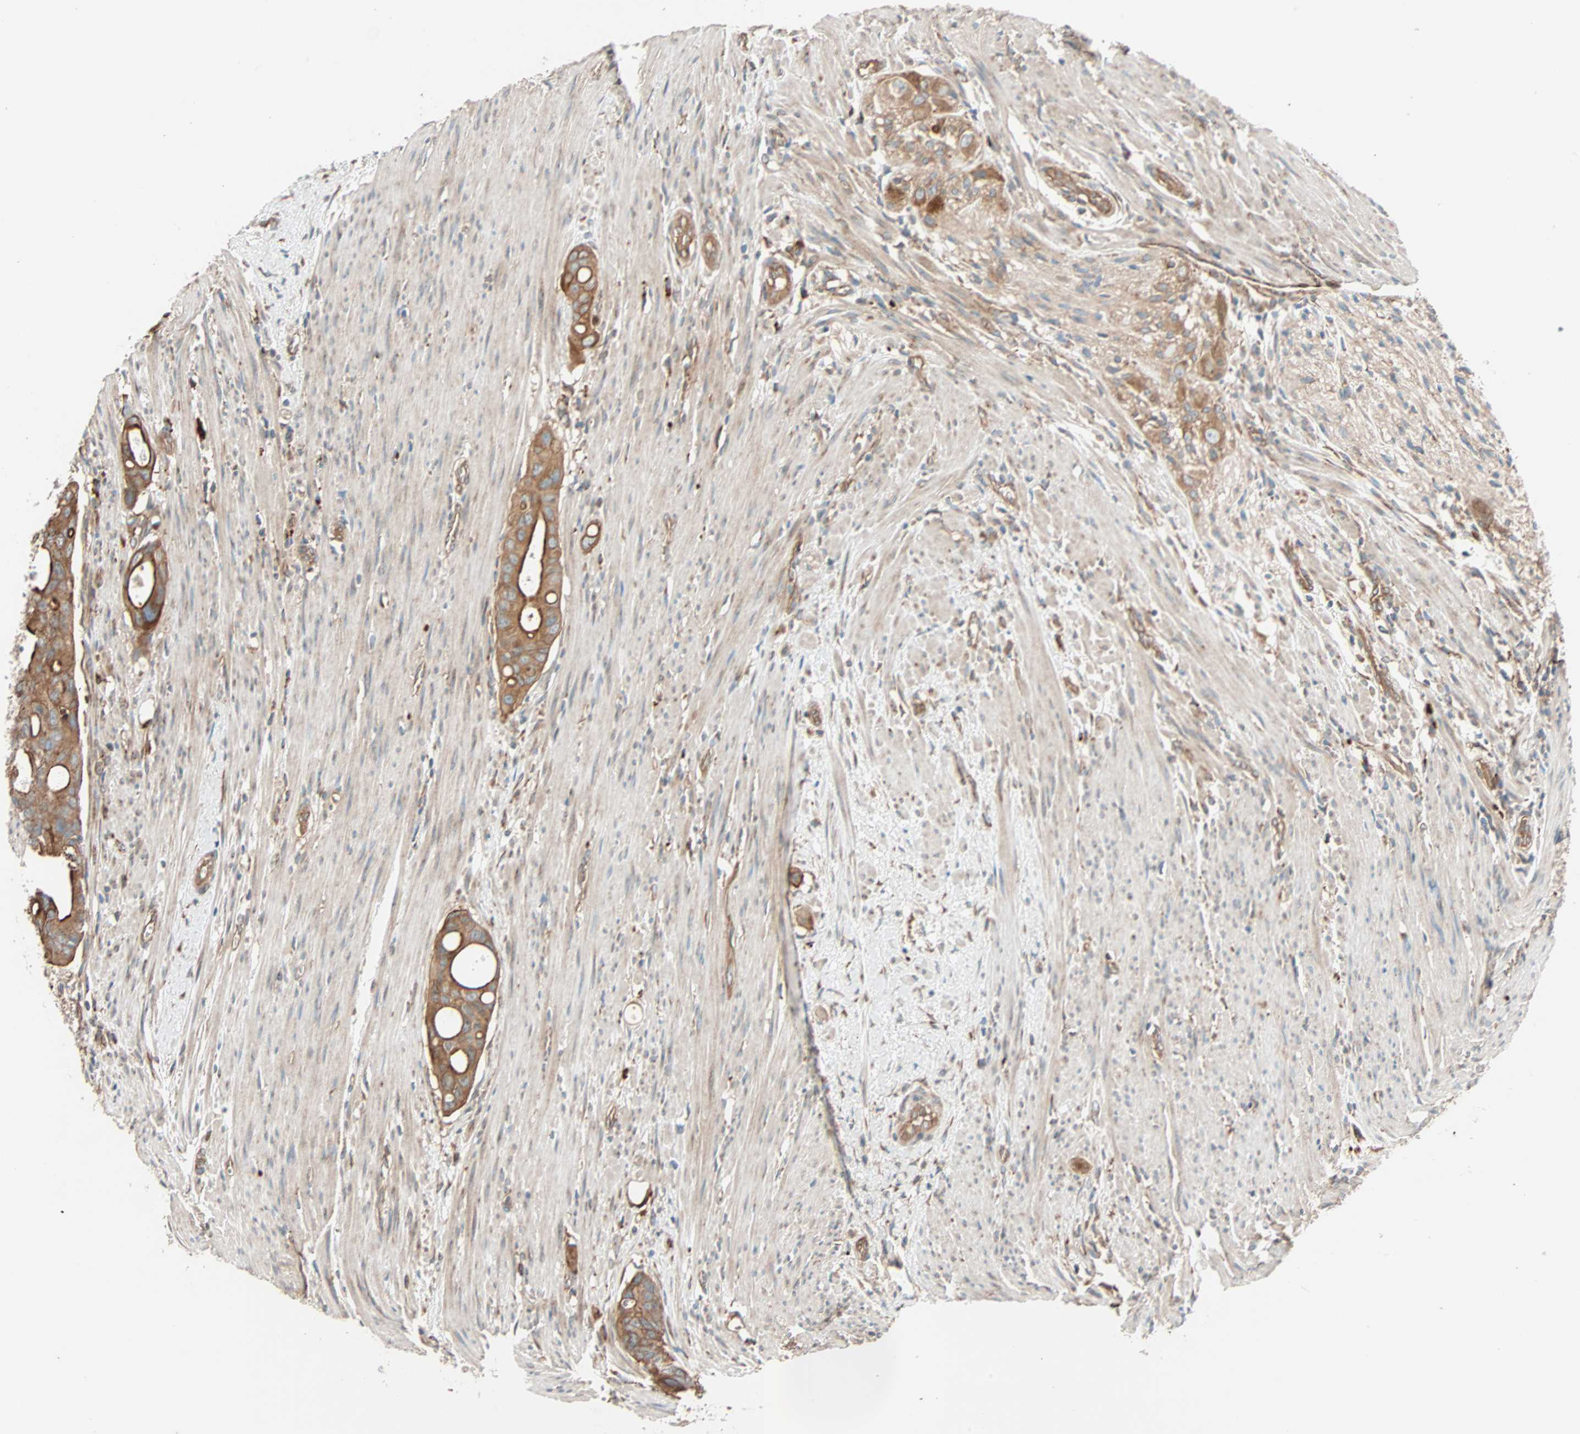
{"staining": {"intensity": "moderate", "quantity": ">75%", "location": "cytoplasmic/membranous"}, "tissue": "colorectal cancer", "cell_type": "Tumor cells", "image_type": "cancer", "snomed": [{"axis": "morphology", "description": "Adenocarcinoma, NOS"}, {"axis": "topography", "description": "Colon"}], "caption": "This image exhibits colorectal adenocarcinoma stained with immunohistochemistry to label a protein in brown. The cytoplasmic/membranous of tumor cells show moderate positivity for the protein. Nuclei are counter-stained blue.", "gene": "PHYH", "patient": {"sex": "female", "age": 57}}